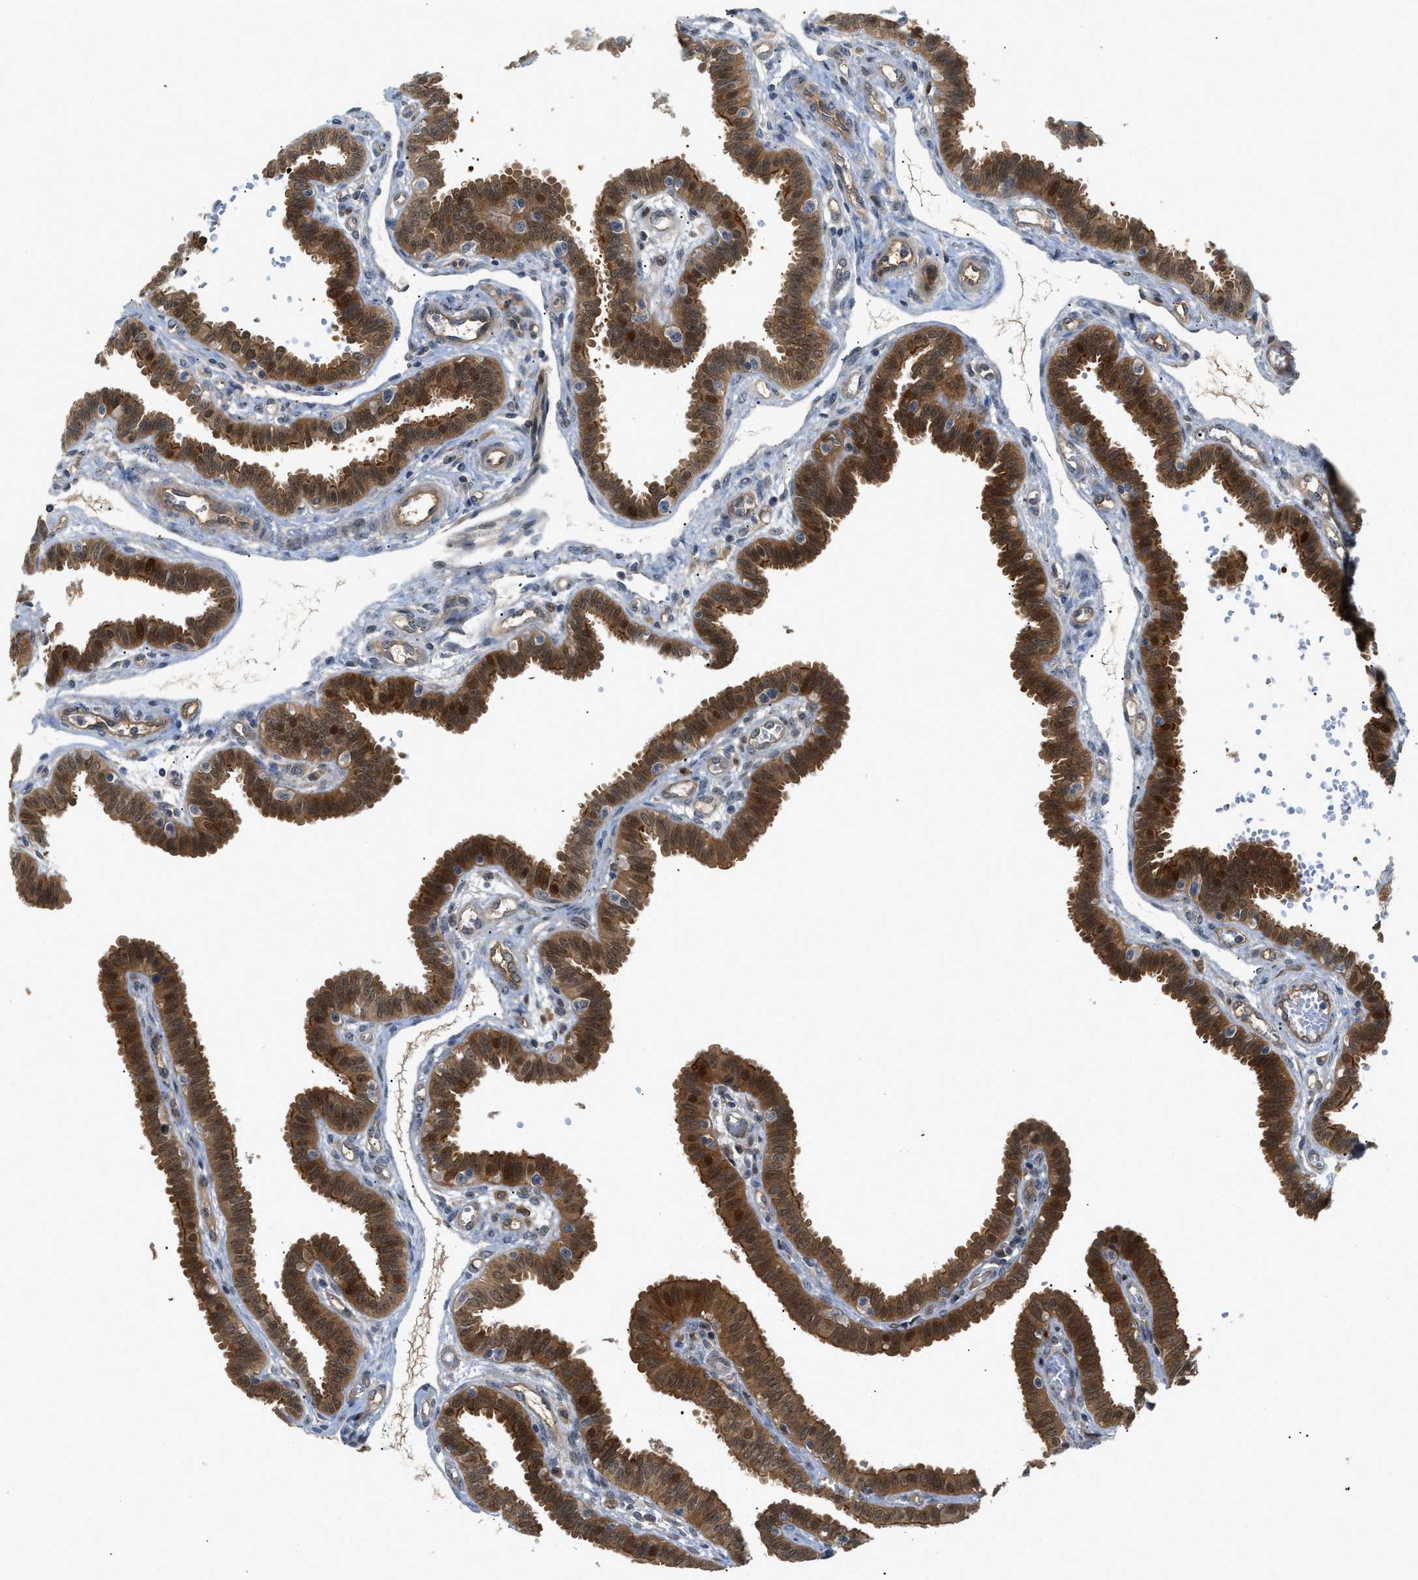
{"staining": {"intensity": "strong", "quantity": ">75%", "location": "cytoplasmic/membranous,nuclear"}, "tissue": "fallopian tube", "cell_type": "Glandular cells", "image_type": "normal", "snomed": [{"axis": "morphology", "description": "Normal tissue, NOS"}, {"axis": "topography", "description": "Fallopian tube"}], "caption": "This is a histology image of immunohistochemistry staining of normal fallopian tube, which shows strong positivity in the cytoplasmic/membranous,nuclear of glandular cells.", "gene": "TRAK2", "patient": {"sex": "female", "age": 32}}